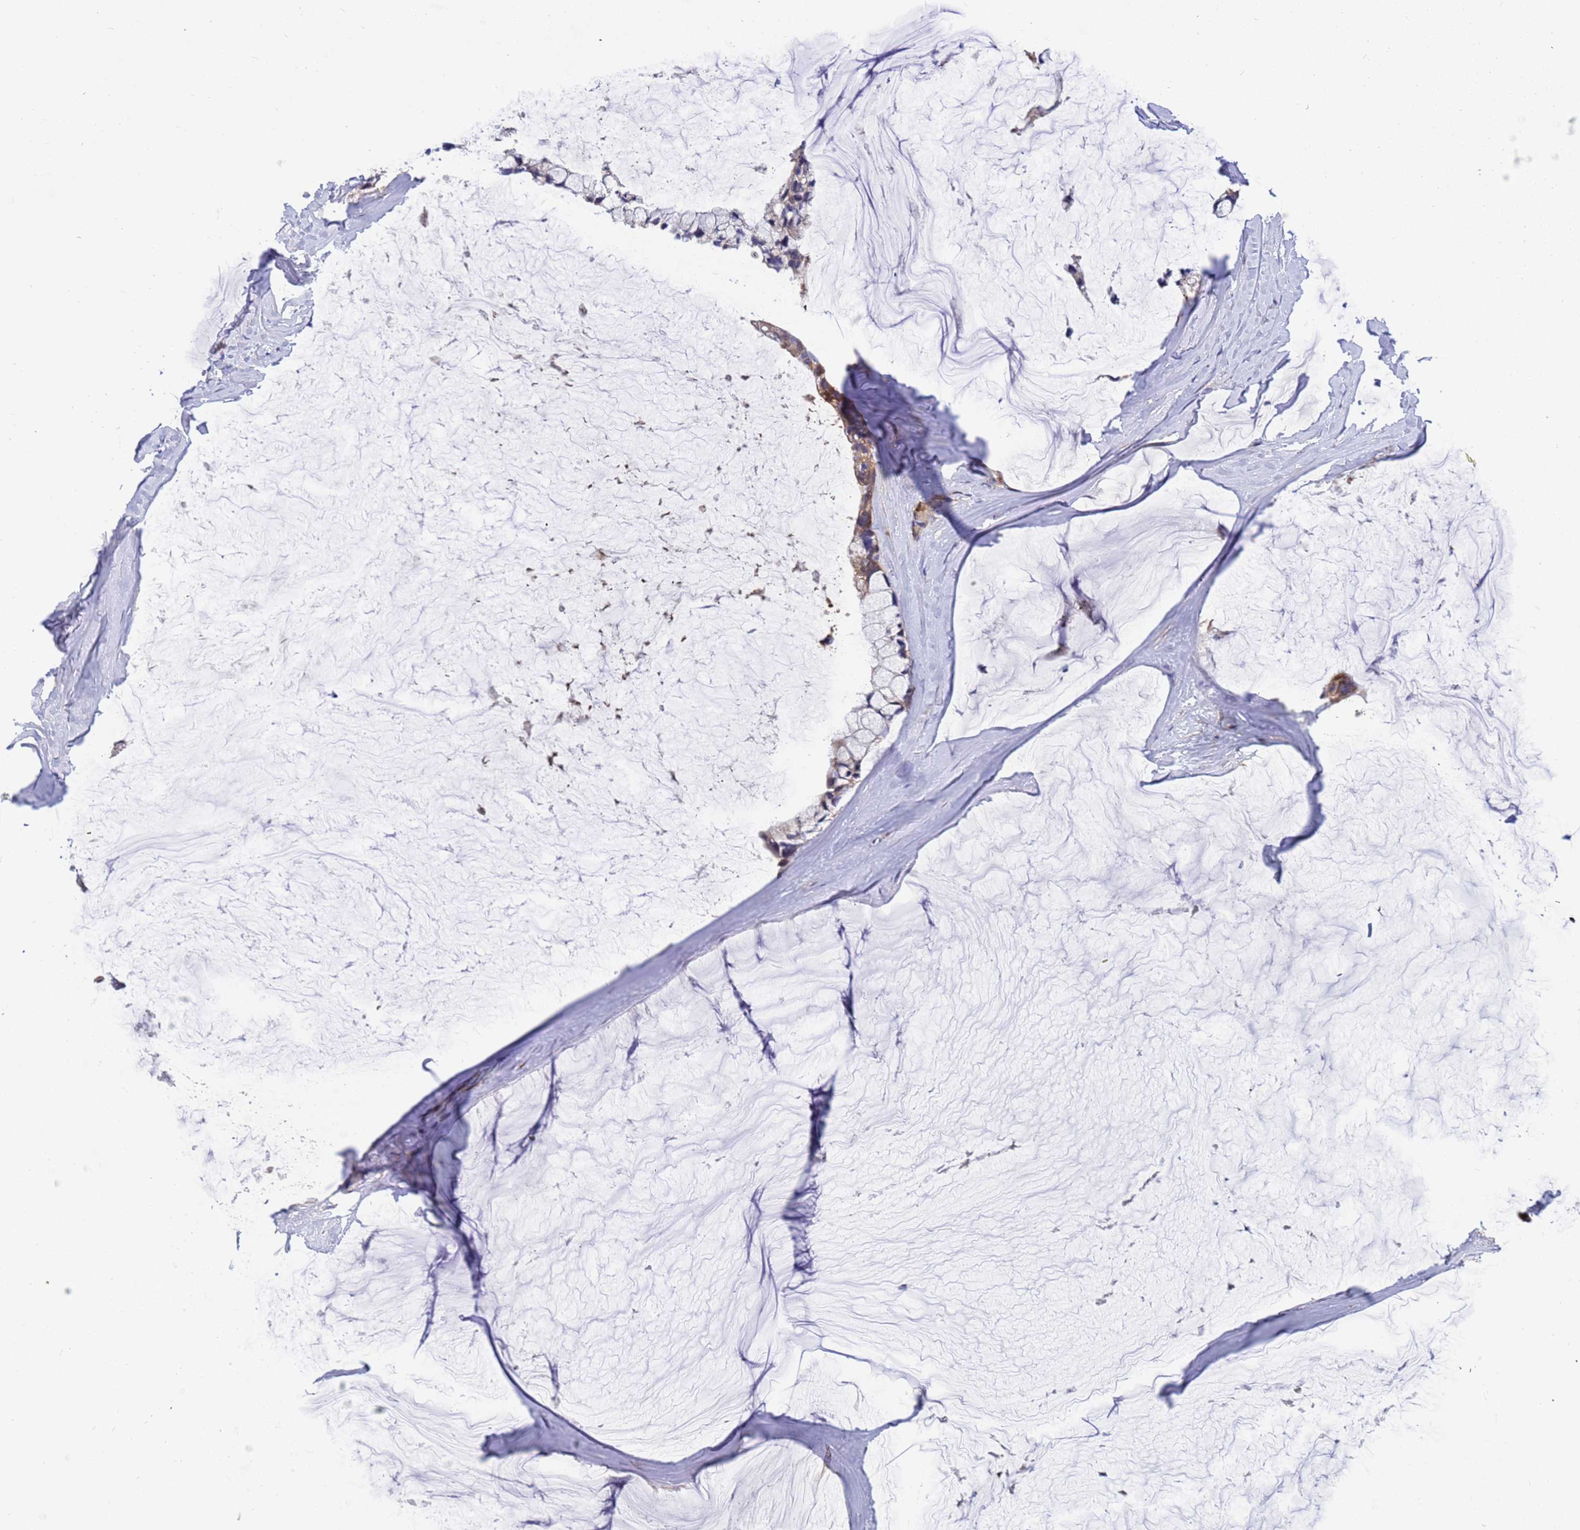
{"staining": {"intensity": "moderate", "quantity": "25%-75%", "location": "cytoplasmic/membranous"}, "tissue": "ovarian cancer", "cell_type": "Tumor cells", "image_type": "cancer", "snomed": [{"axis": "morphology", "description": "Cystadenocarcinoma, mucinous, NOS"}, {"axis": "topography", "description": "Ovary"}], "caption": "Mucinous cystadenocarcinoma (ovarian) stained with a protein marker demonstrates moderate staining in tumor cells.", "gene": "FOXRED1", "patient": {"sex": "female", "age": 39}}